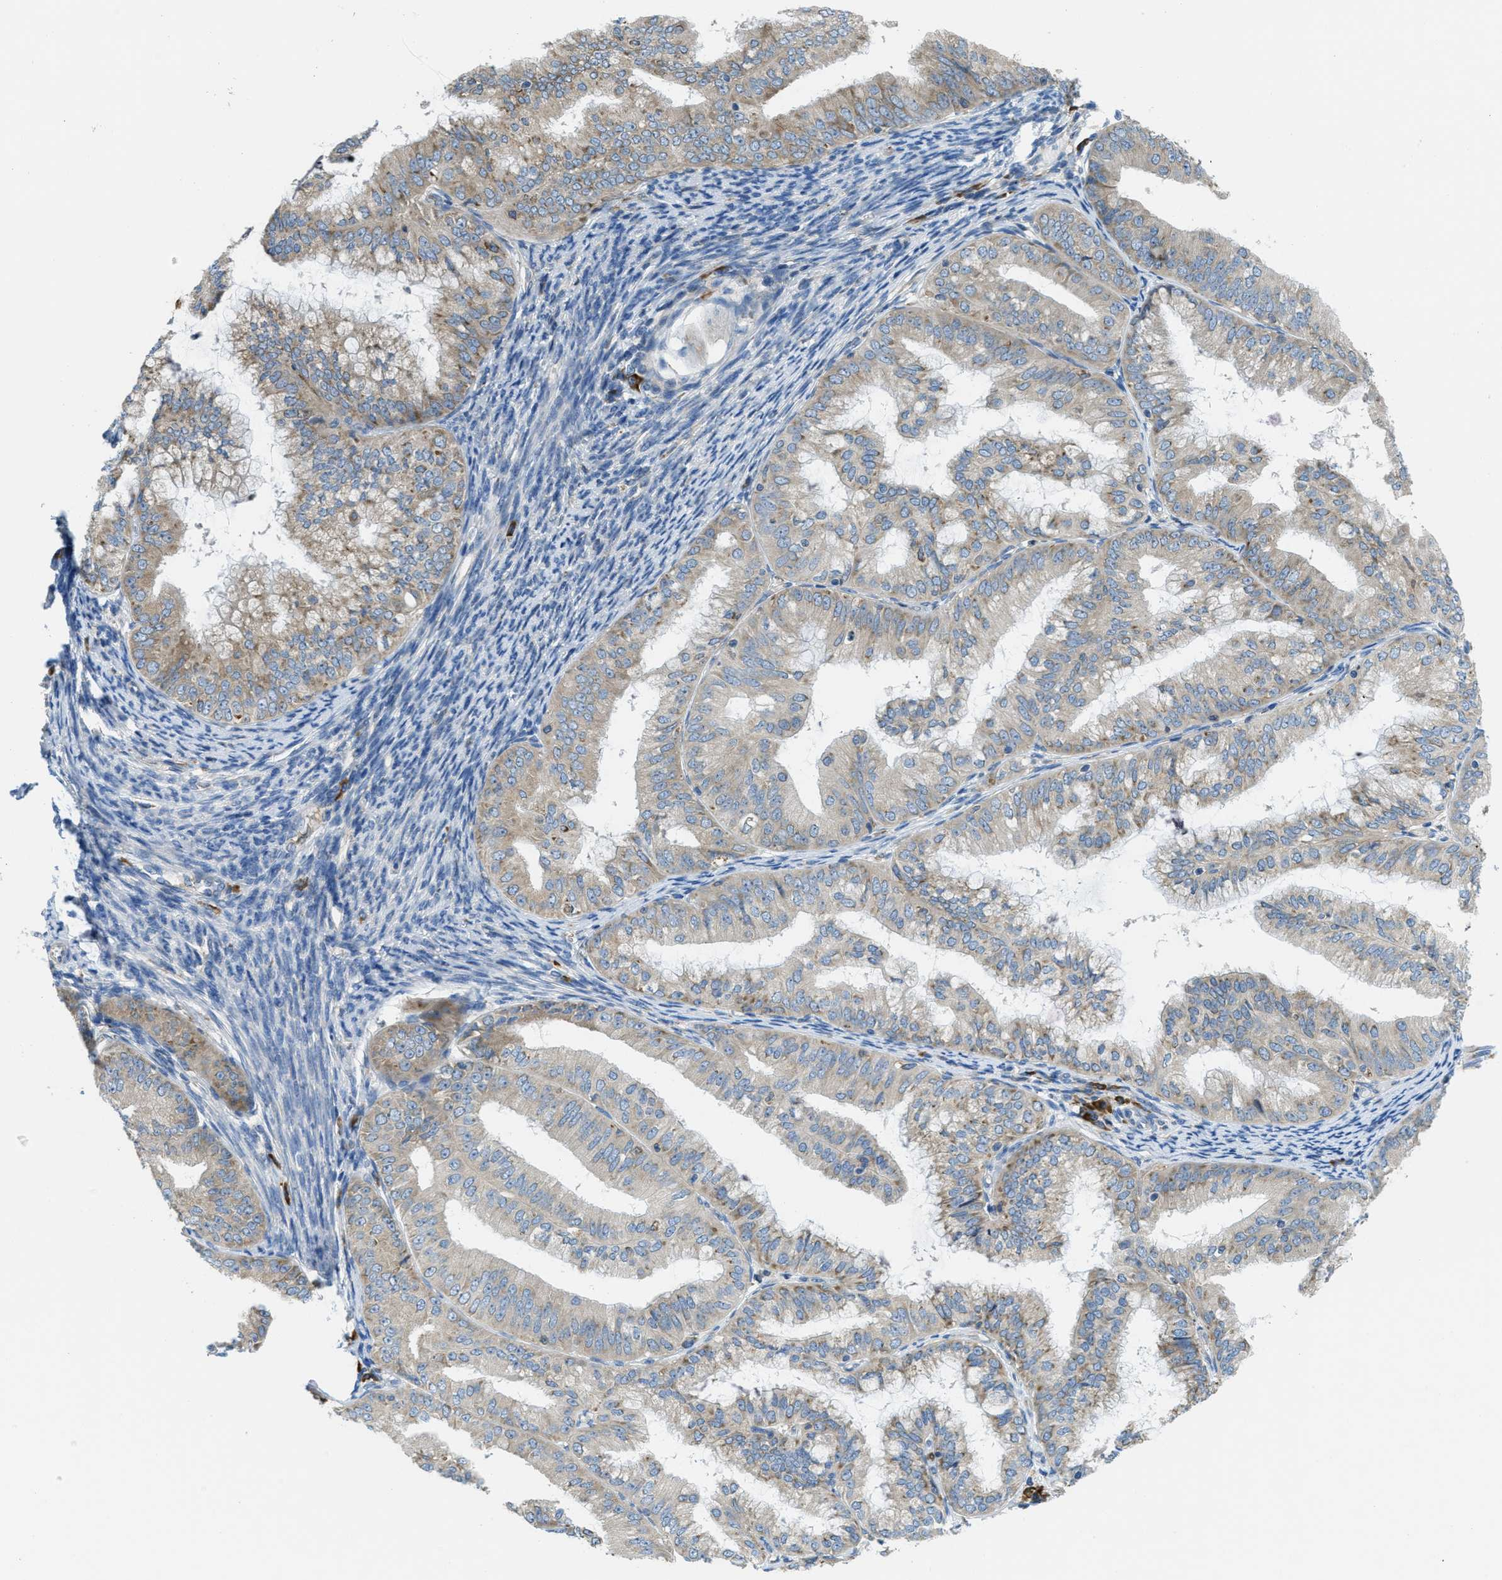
{"staining": {"intensity": "weak", "quantity": "<25%", "location": "cytoplasmic/membranous"}, "tissue": "endometrial cancer", "cell_type": "Tumor cells", "image_type": "cancer", "snomed": [{"axis": "morphology", "description": "Adenocarcinoma, NOS"}, {"axis": "topography", "description": "Endometrium"}], "caption": "Immunohistochemistry micrograph of neoplastic tissue: adenocarcinoma (endometrial) stained with DAB demonstrates no significant protein positivity in tumor cells.", "gene": "SSR1", "patient": {"sex": "female", "age": 63}}